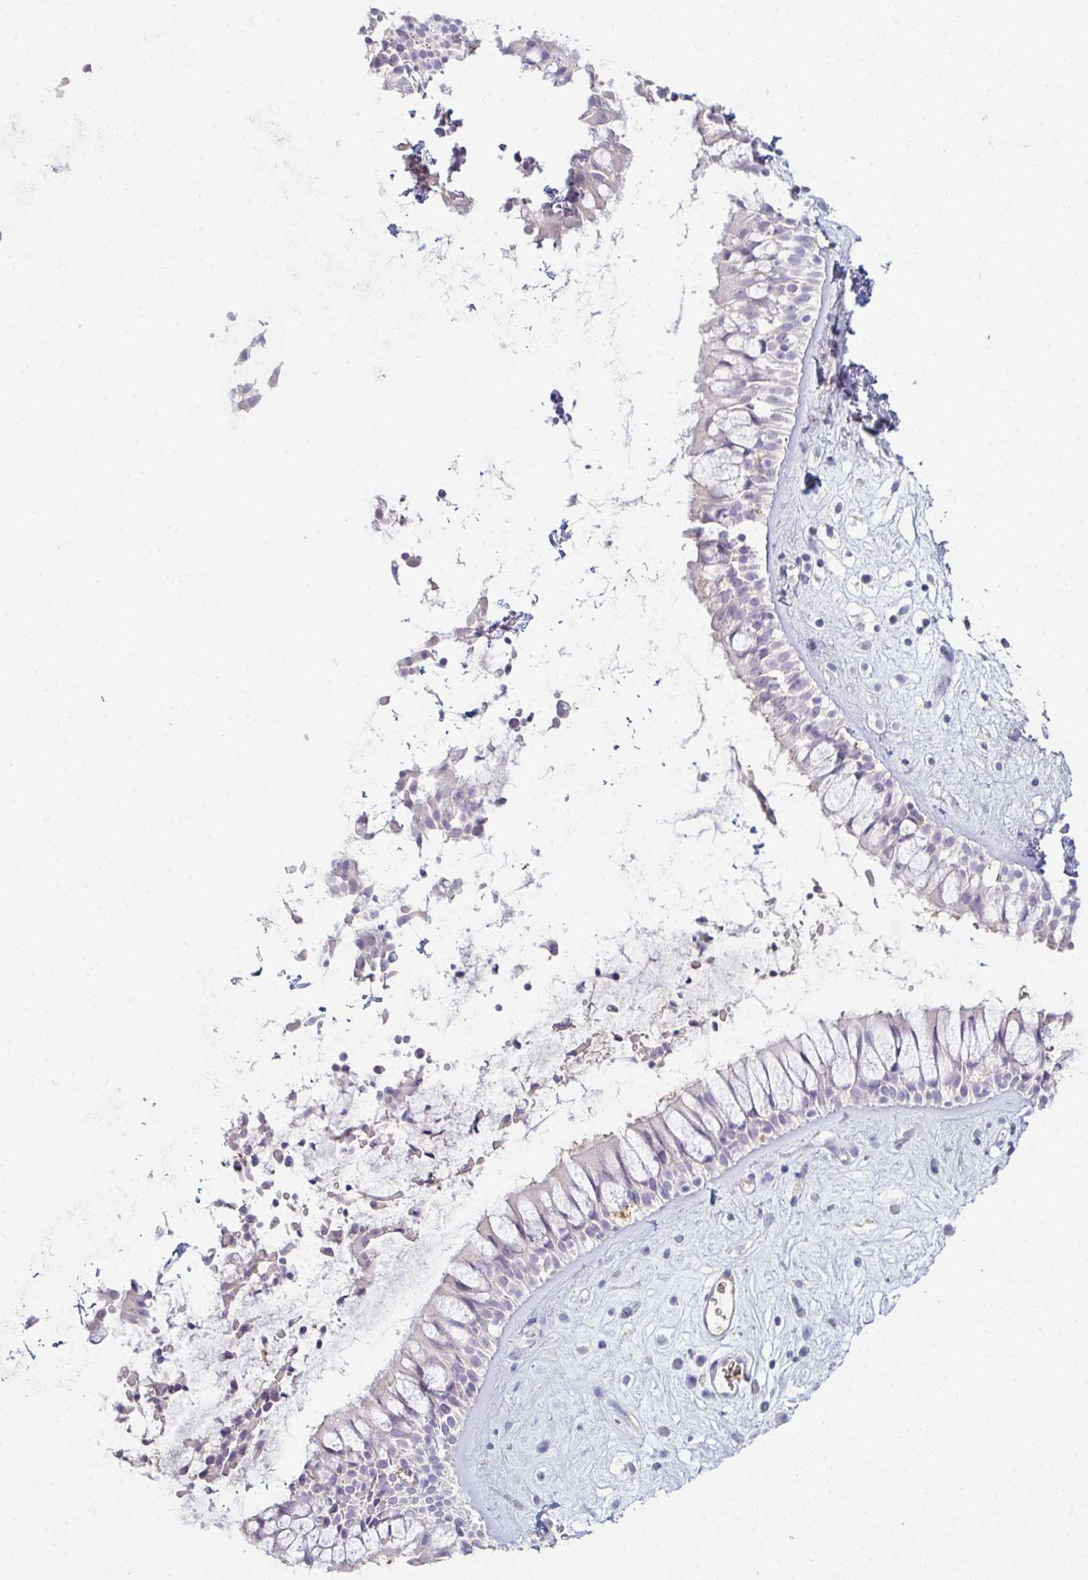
{"staining": {"intensity": "negative", "quantity": "none", "location": "none"}, "tissue": "nasopharynx", "cell_type": "Respiratory epithelial cells", "image_type": "normal", "snomed": [{"axis": "morphology", "description": "Normal tissue, NOS"}, {"axis": "topography", "description": "Nasopharynx"}], "caption": "This is an immunohistochemistry image of benign nasopharynx. There is no positivity in respiratory epithelial cells.", "gene": "ADAM21", "patient": {"sex": "male", "age": 32}}